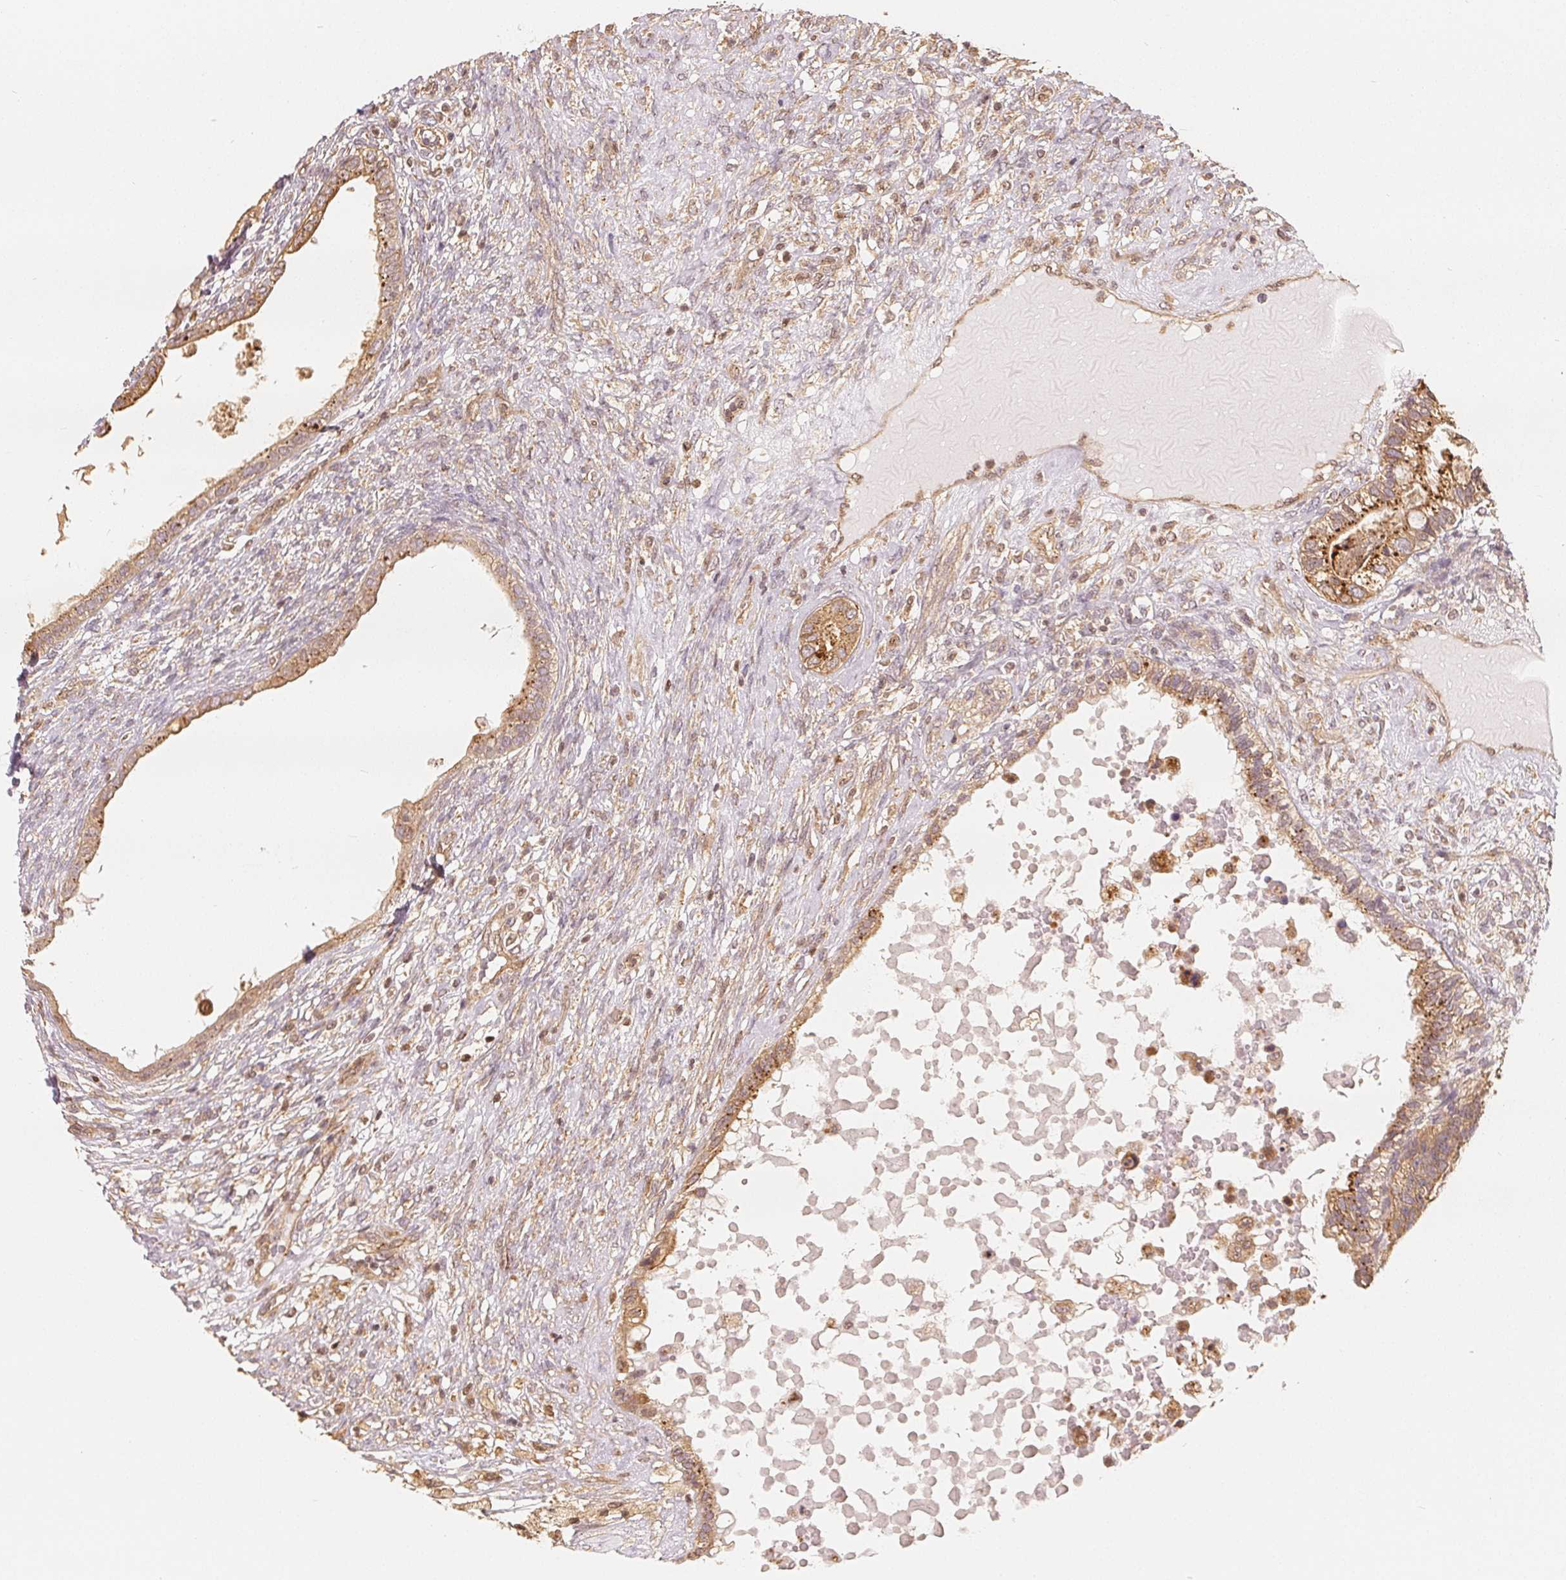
{"staining": {"intensity": "moderate", "quantity": ">75%", "location": "cytoplasmic/membranous,nuclear"}, "tissue": "testis cancer", "cell_type": "Tumor cells", "image_type": "cancer", "snomed": [{"axis": "morphology", "description": "Seminoma, NOS"}, {"axis": "morphology", "description": "Carcinoma, Embryonal, NOS"}, {"axis": "topography", "description": "Testis"}], "caption": "Moderate cytoplasmic/membranous and nuclear staining is appreciated in approximately >75% of tumor cells in seminoma (testis).", "gene": "GUSB", "patient": {"sex": "male", "age": 41}}